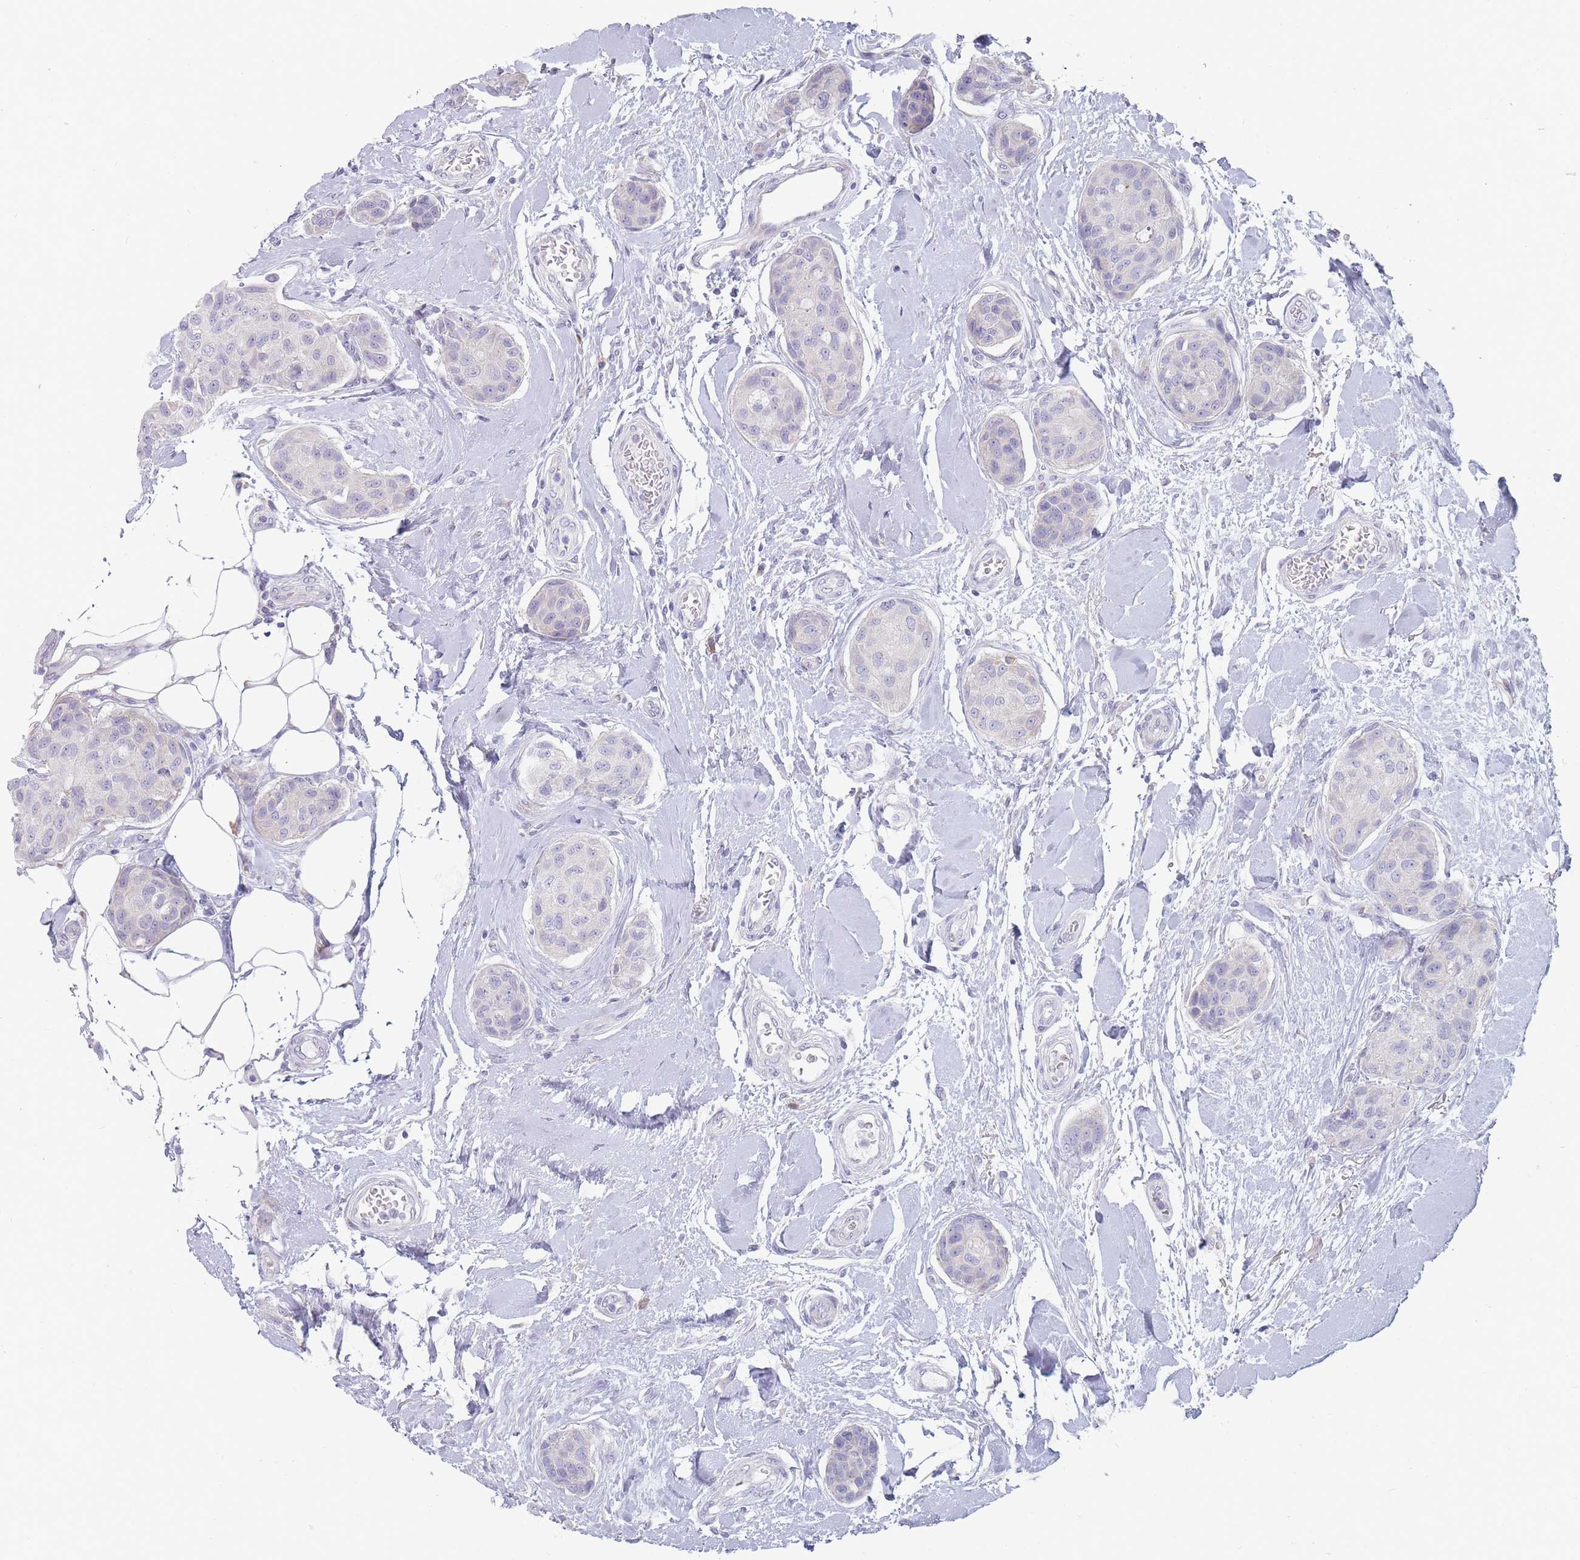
{"staining": {"intensity": "negative", "quantity": "none", "location": "none"}, "tissue": "breast cancer", "cell_type": "Tumor cells", "image_type": "cancer", "snomed": [{"axis": "morphology", "description": "Duct carcinoma"}, {"axis": "topography", "description": "Breast"}, {"axis": "topography", "description": "Lymph node"}], "caption": "Breast cancer (infiltrating ductal carcinoma) was stained to show a protein in brown. There is no significant expression in tumor cells. (Brightfield microscopy of DAB immunohistochemistry (IHC) at high magnification).", "gene": "SPATS1", "patient": {"sex": "female", "age": 80}}